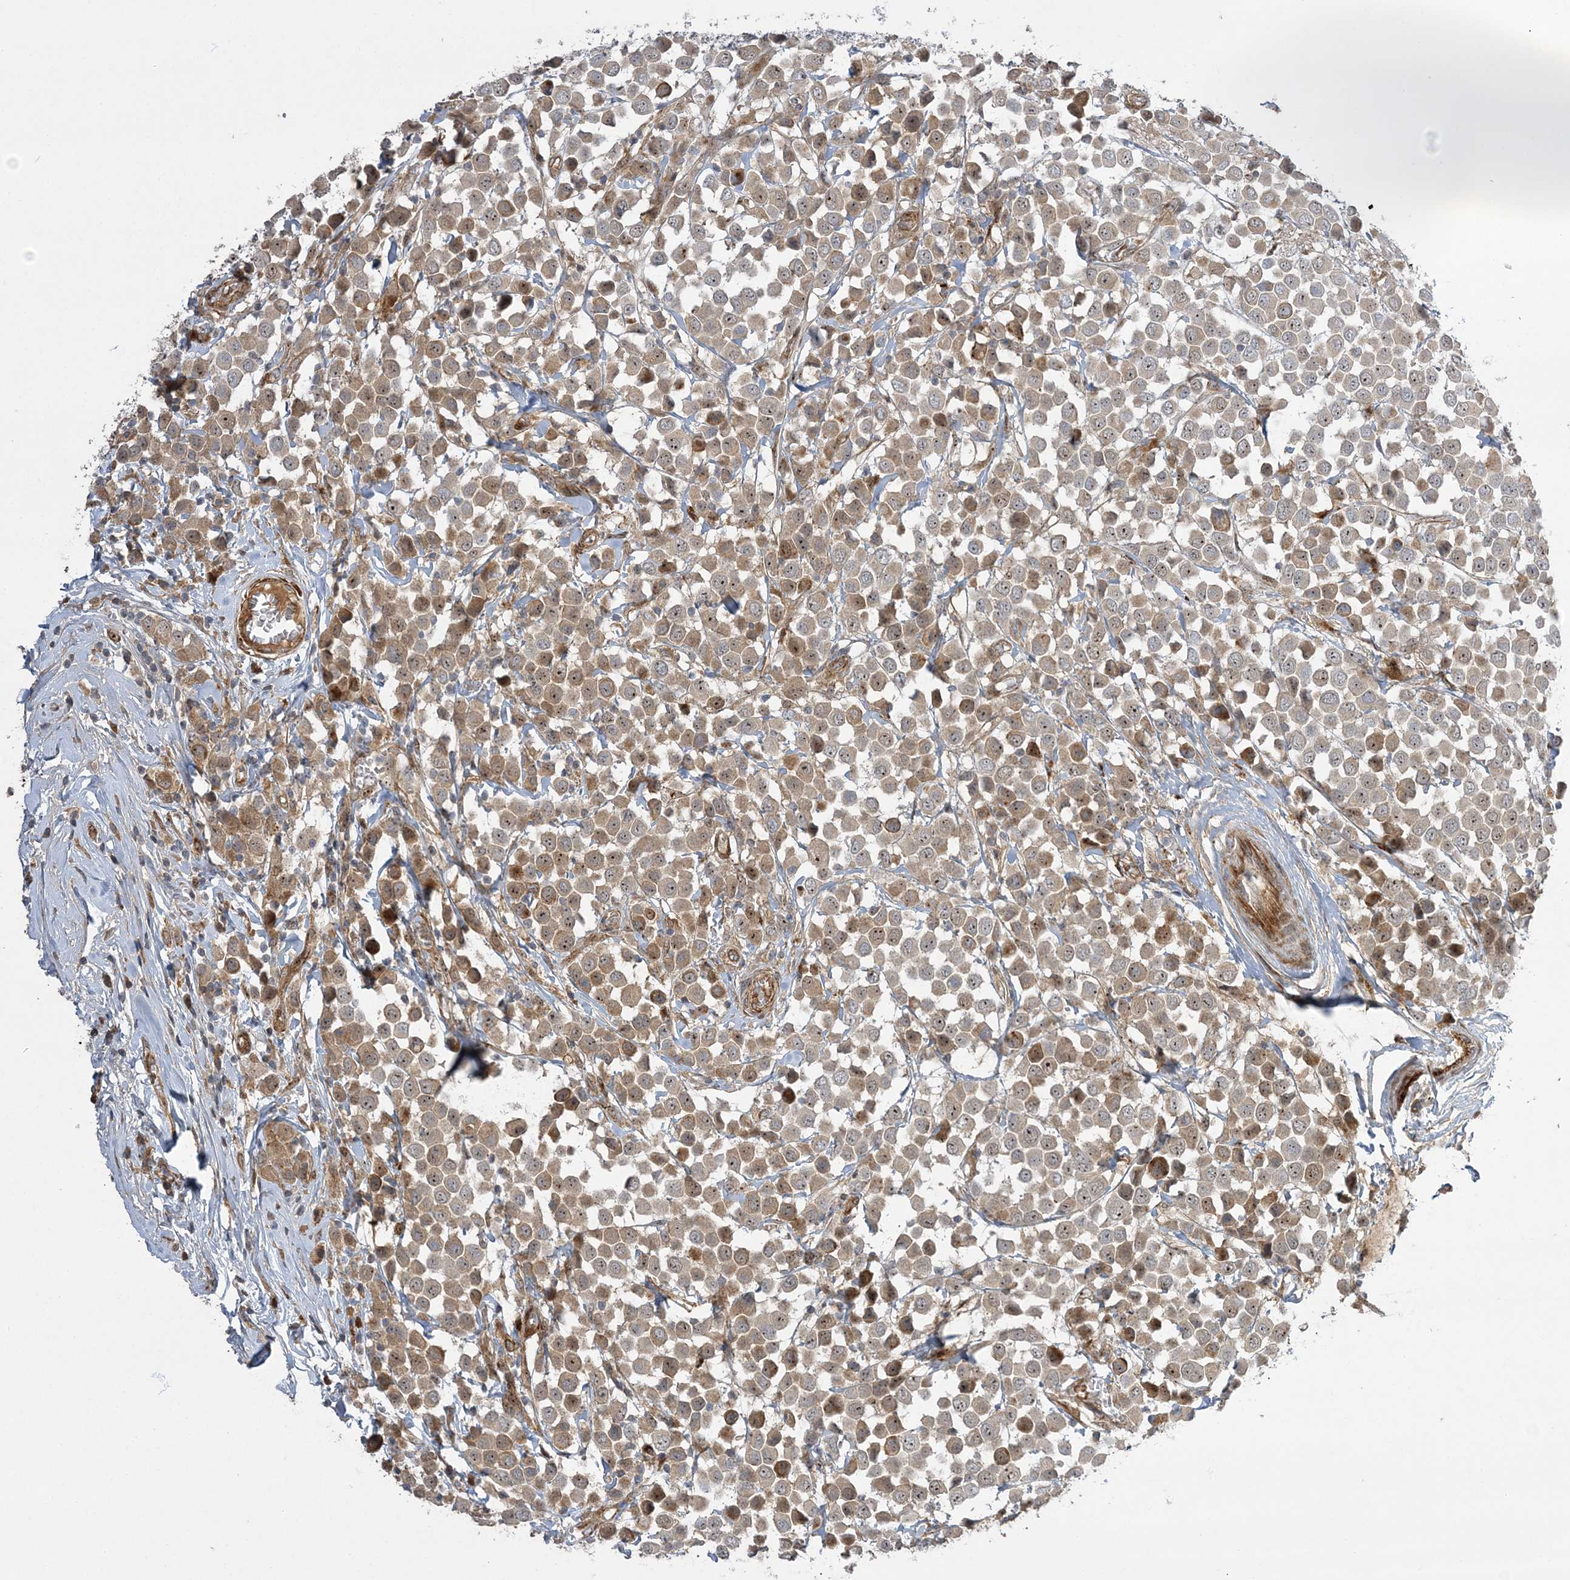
{"staining": {"intensity": "moderate", "quantity": ">75%", "location": "cytoplasmic/membranous,nuclear"}, "tissue": "breast cancer", "cell_type": "Tumor cells", "image_type": "cancer", "snomed": [{"axis": "morphology", "description": "Duct carcinoma"}, {"axis": "topography", "description": "Breast"}], "caption": "A high-resolution photomicrograph shows IHC staining of breast invasive ductal carcinoma, which shows moderate cytoplasmic/membranous and nuclear staining in about >75% of tumor cells. The staining was performed using DAB (3,3'-diaminobenzidine), with brown indicating positive protein expression. Nuclei are stained blue with hematoxylin.", "gene": "NPM3", "patient": {"sex": "female", "age": 61}}